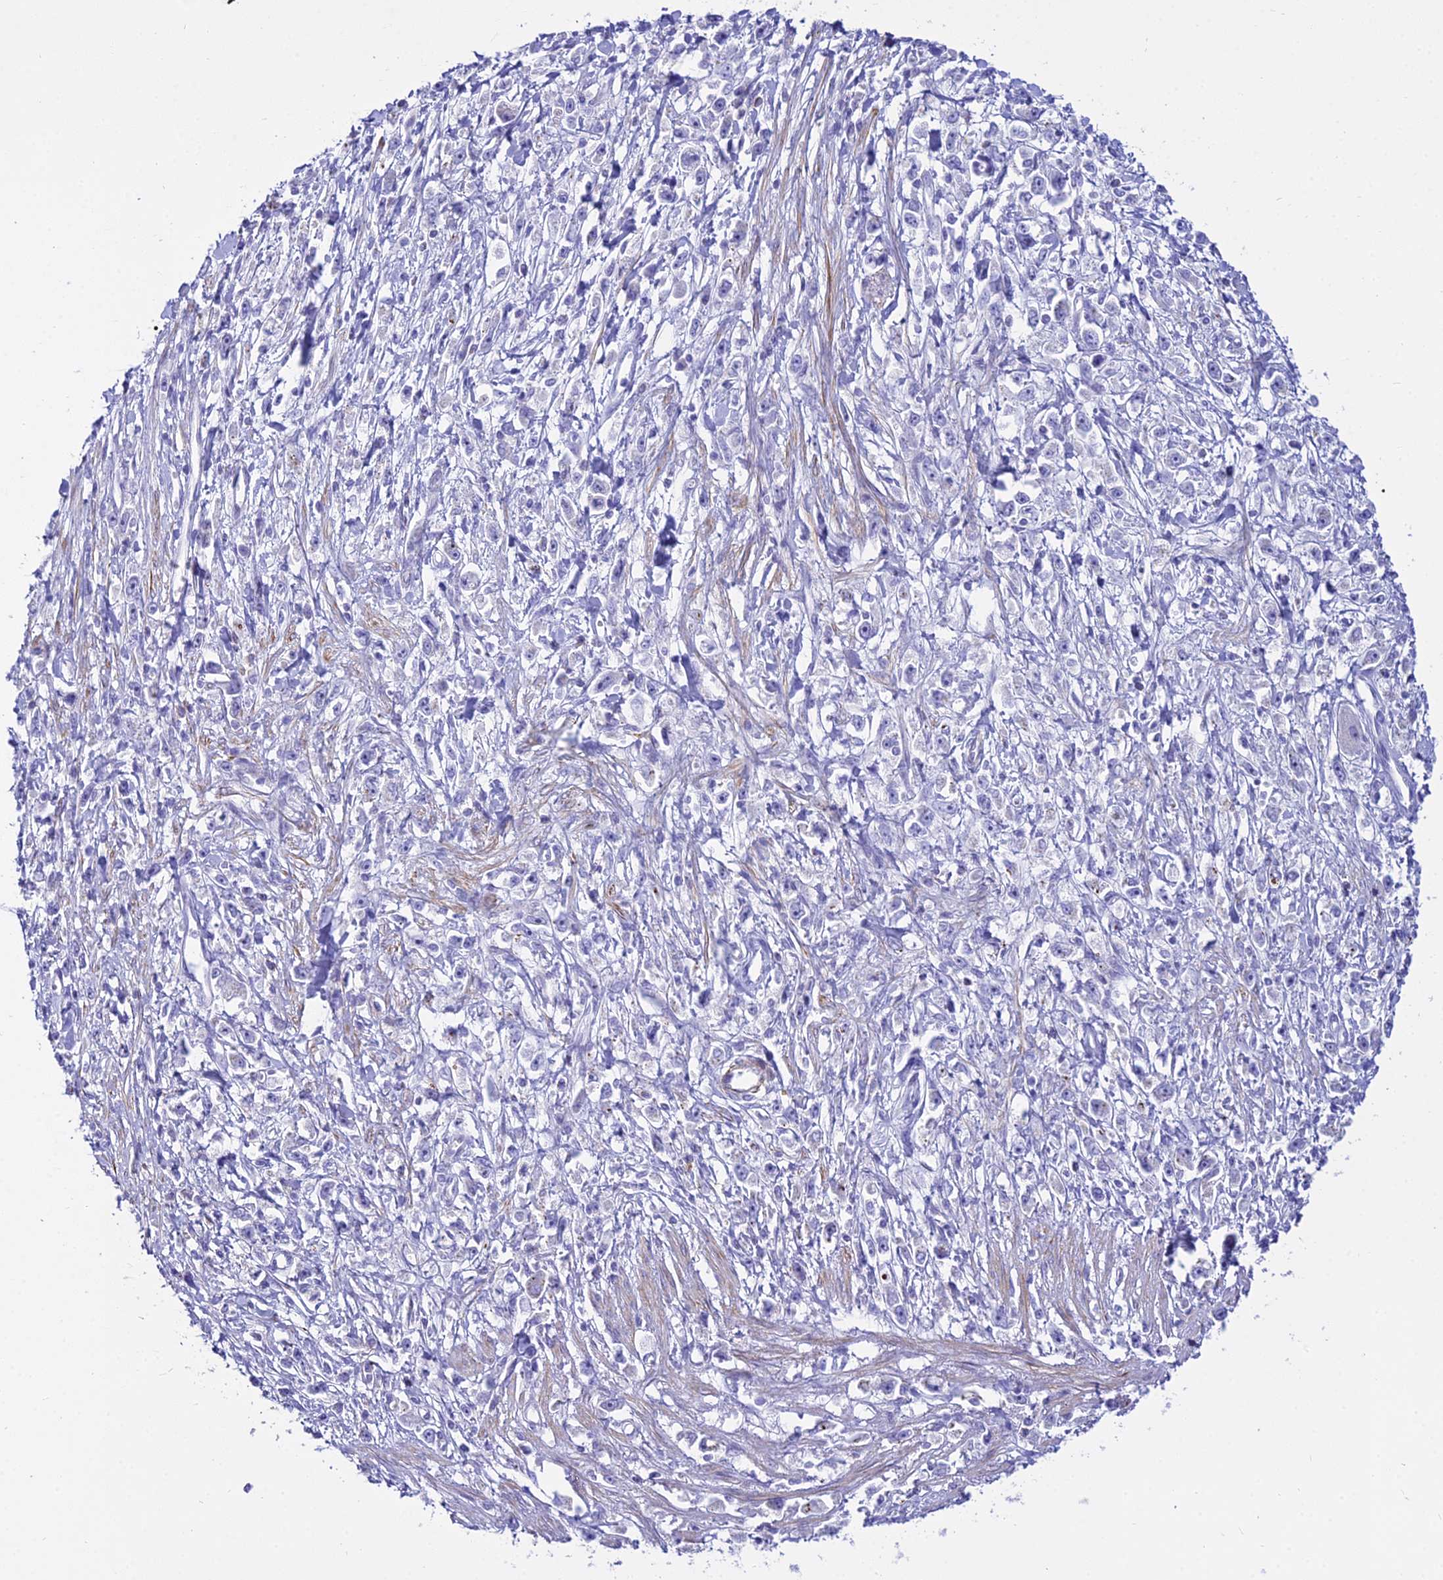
{"staining": {"intensity": "negative", "quantity": "none", "location": "none"}, "tissue": "stomach cancer", "cell_type": "Tumor cells", "image_type": "cancer", "snomed": [{"axis": "morphology", "description": "Adenocarcinoma, NOS"}, {"axis": "topography", "description": "Stomach"}], "caption": "Histopathology image shows no significant protein positivity in tumor cells of stomach cancer.", "gene": "DLX1", "patient": {"sex": "female", "age": 59}}